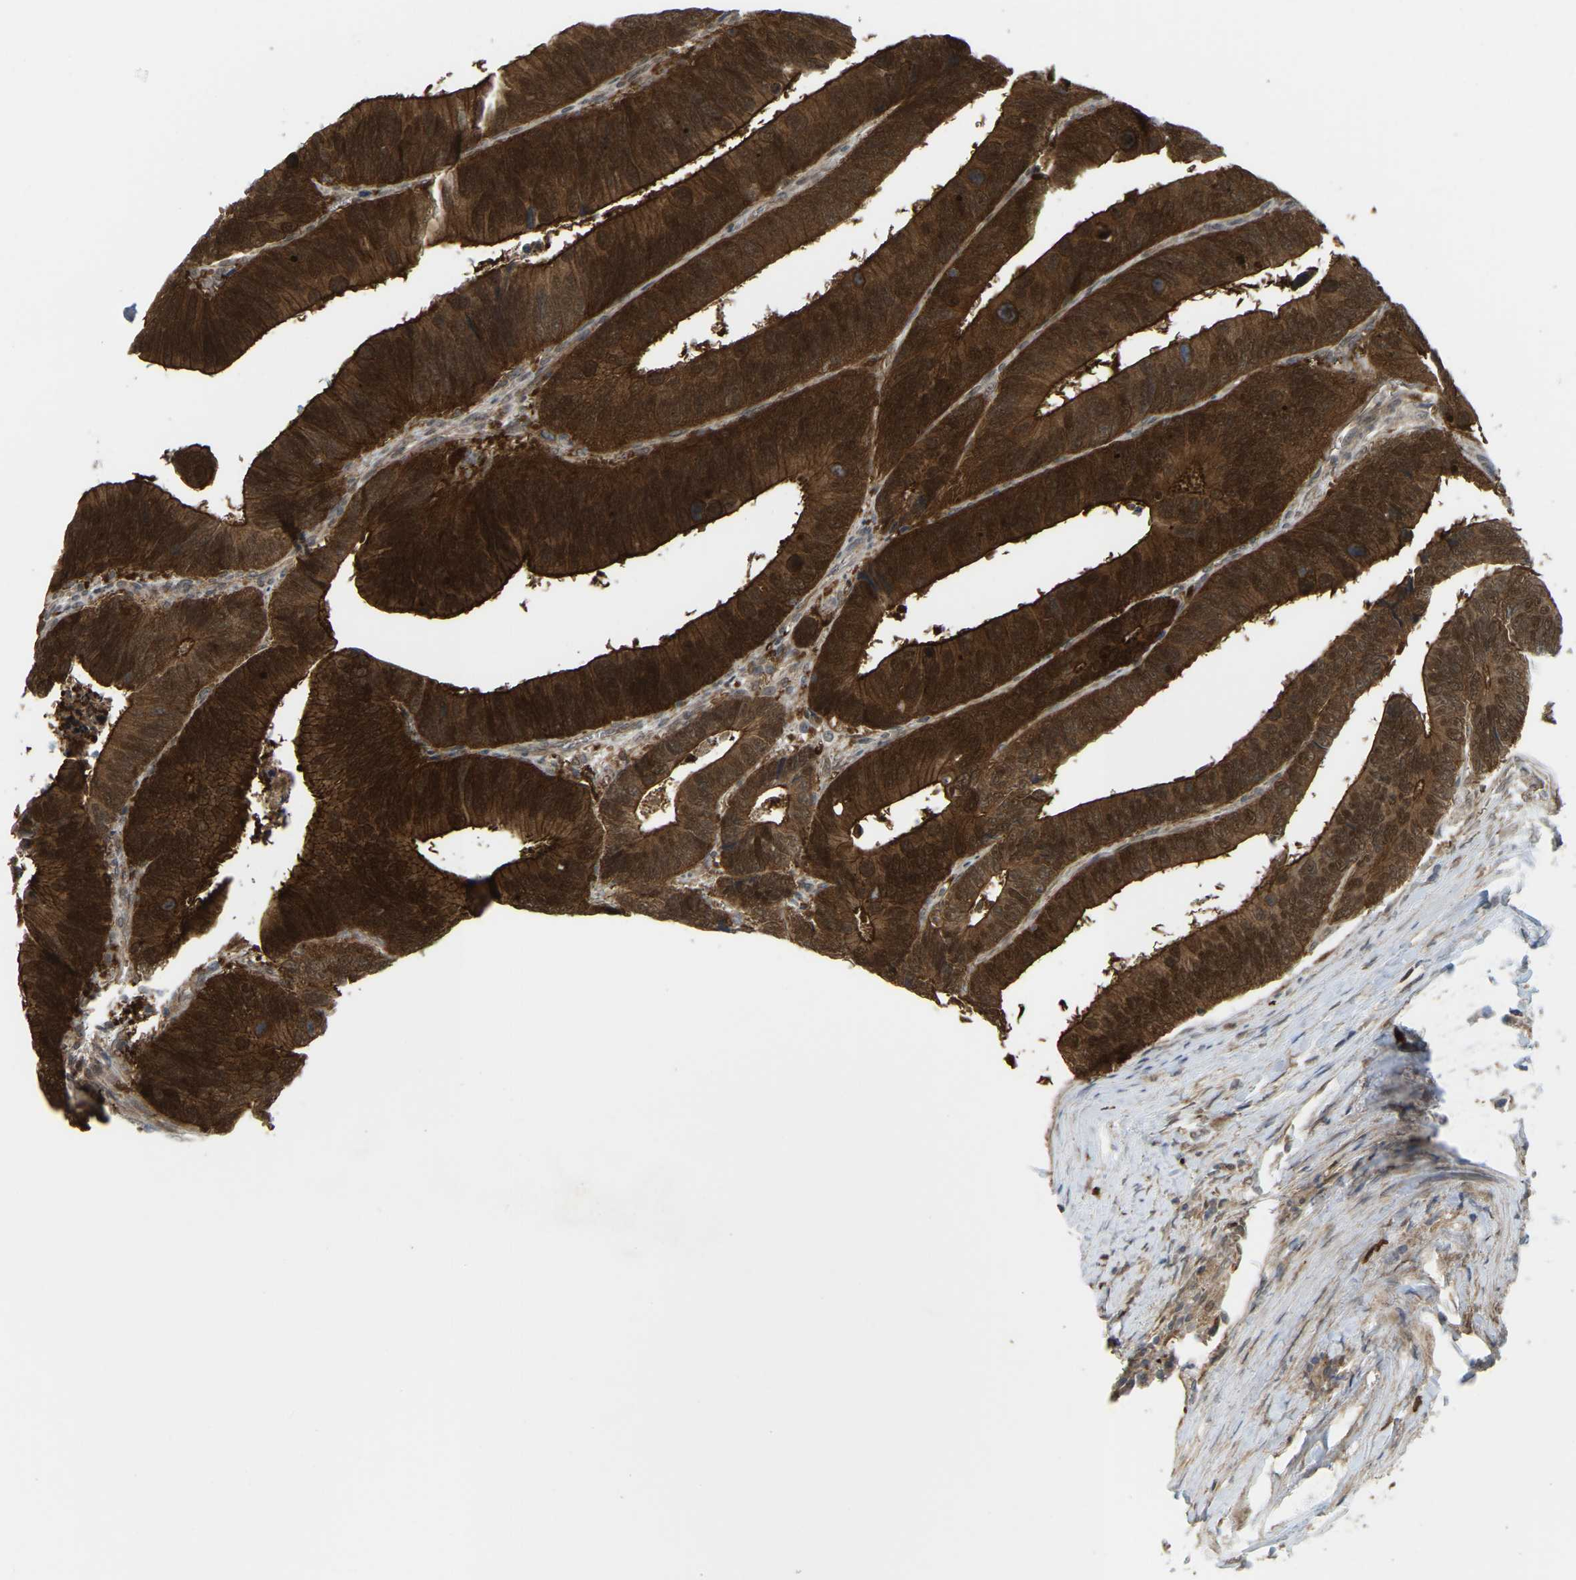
{"staining": {"intensity": "strong", "quantity": ">75%", "location": "cytoplasmic/membranous"}, "tissue": "colorectal cancer", "cell_type": "Tumor cells", "image_type": "cancer", "snomed": [{"axis": "morphology", "description": "Adenocarcinoma, NOS"}, {"axis": "topography", "description": "Colon"}], "caption": "DAB immunohistochemical staining of colorectal adenocarcinoma reveals strong cytoplasmic/membranous protein positivity in about >75% of tumor cells.", "gene": "SERPINB5", "patient": {"sex": "male", "age": 72}}